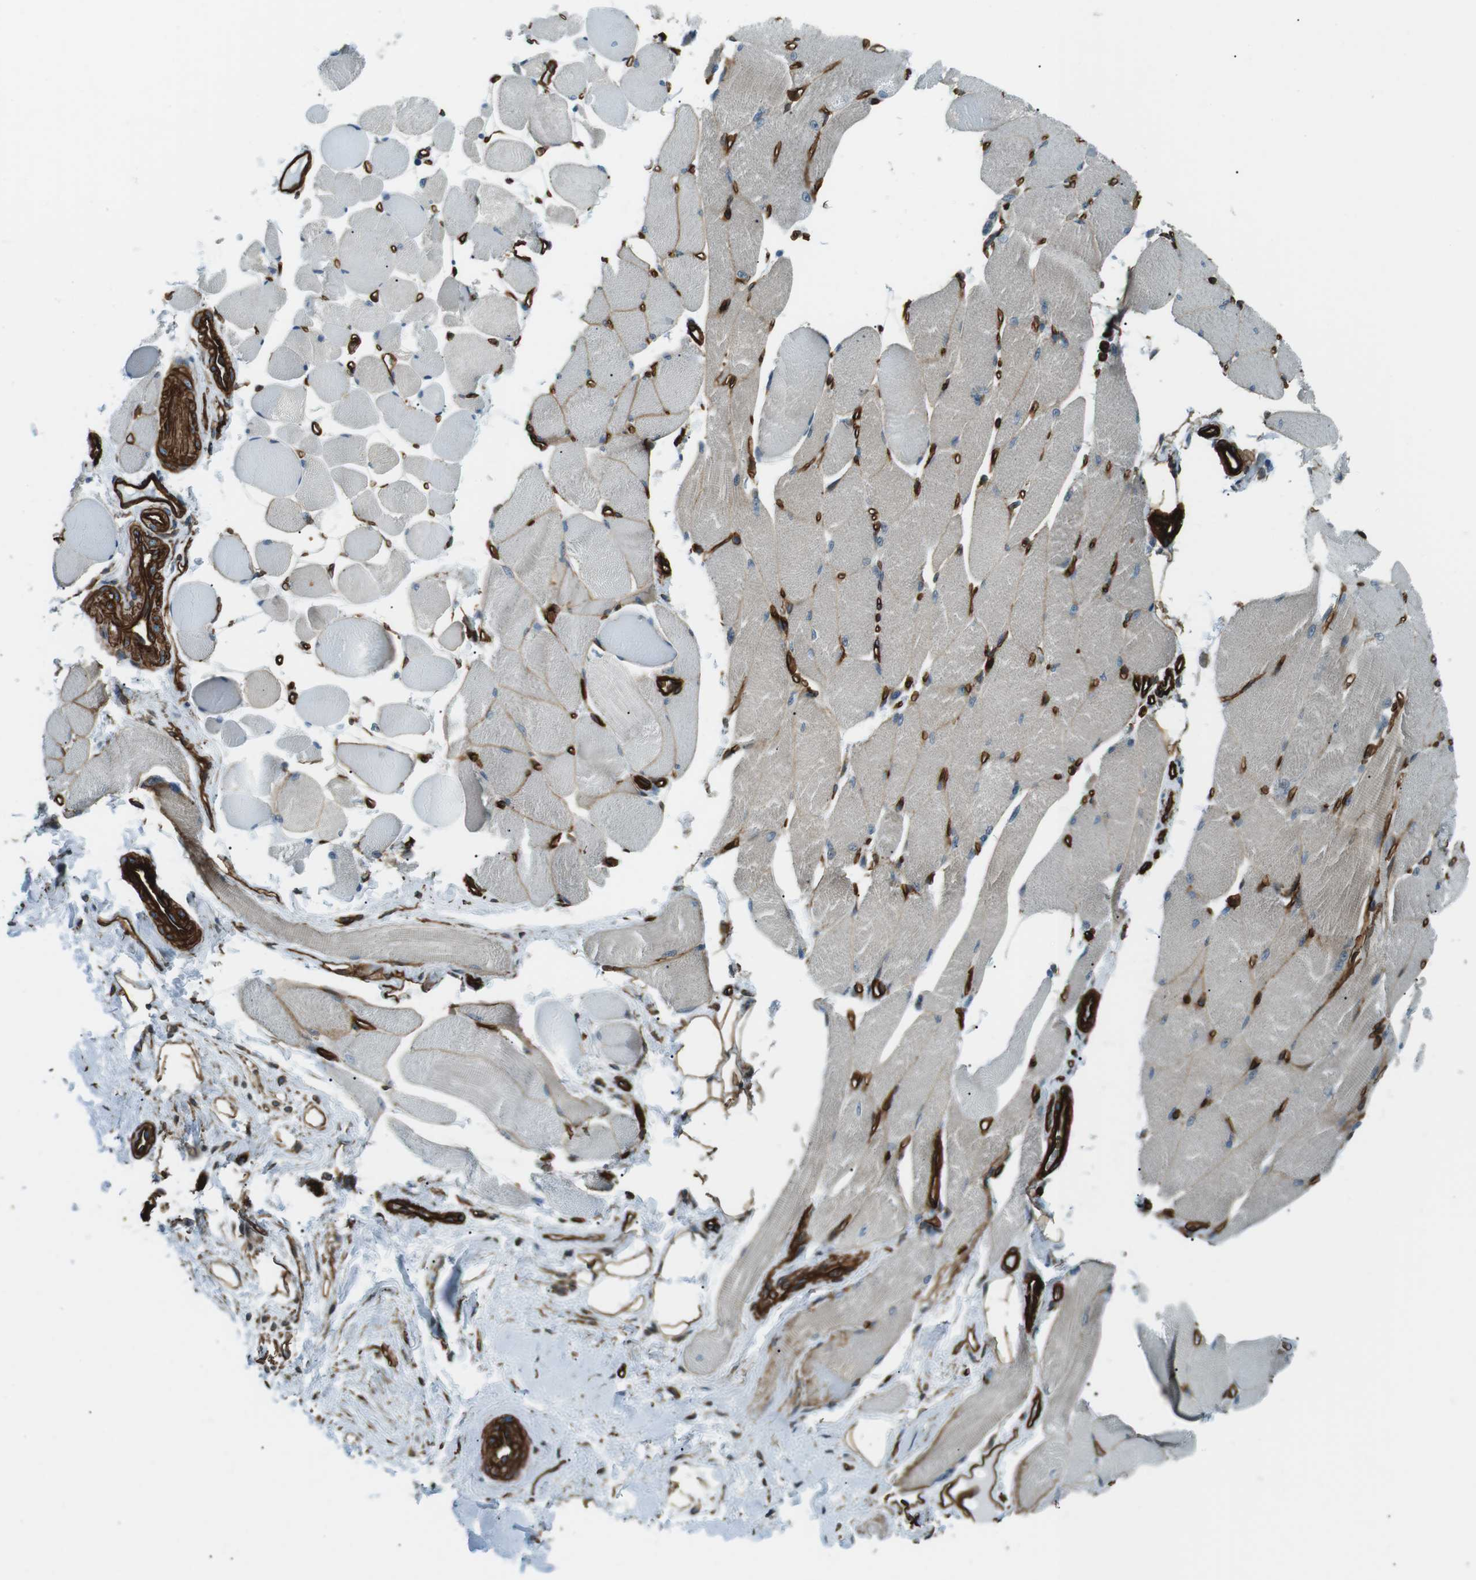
{"staining": {"intensity": "weak", "quantity": "25%-75%", "location": "cytoplasmic/membranous"}, "tissue": "skeletal muscle", "cell_type": "Myocytes", "image_type": "normal", "snomed": [{"axis": "morphology", "description": "Normal tissue, NOS"}, {"axis": "topography", "description": "Skeletal muscle"}, {"axis": "topography", "description": "Peripheral nerve tissue"}], "caption": "Protein expression by immunohistochemistry (IHC) reveals weak cytoplasmic/membranous positivity in about 25%-75% of myocytes in unremarkable skeletal muscle.", "gene": "ODR4", "patient": {"sex": "female", "age": 84}}